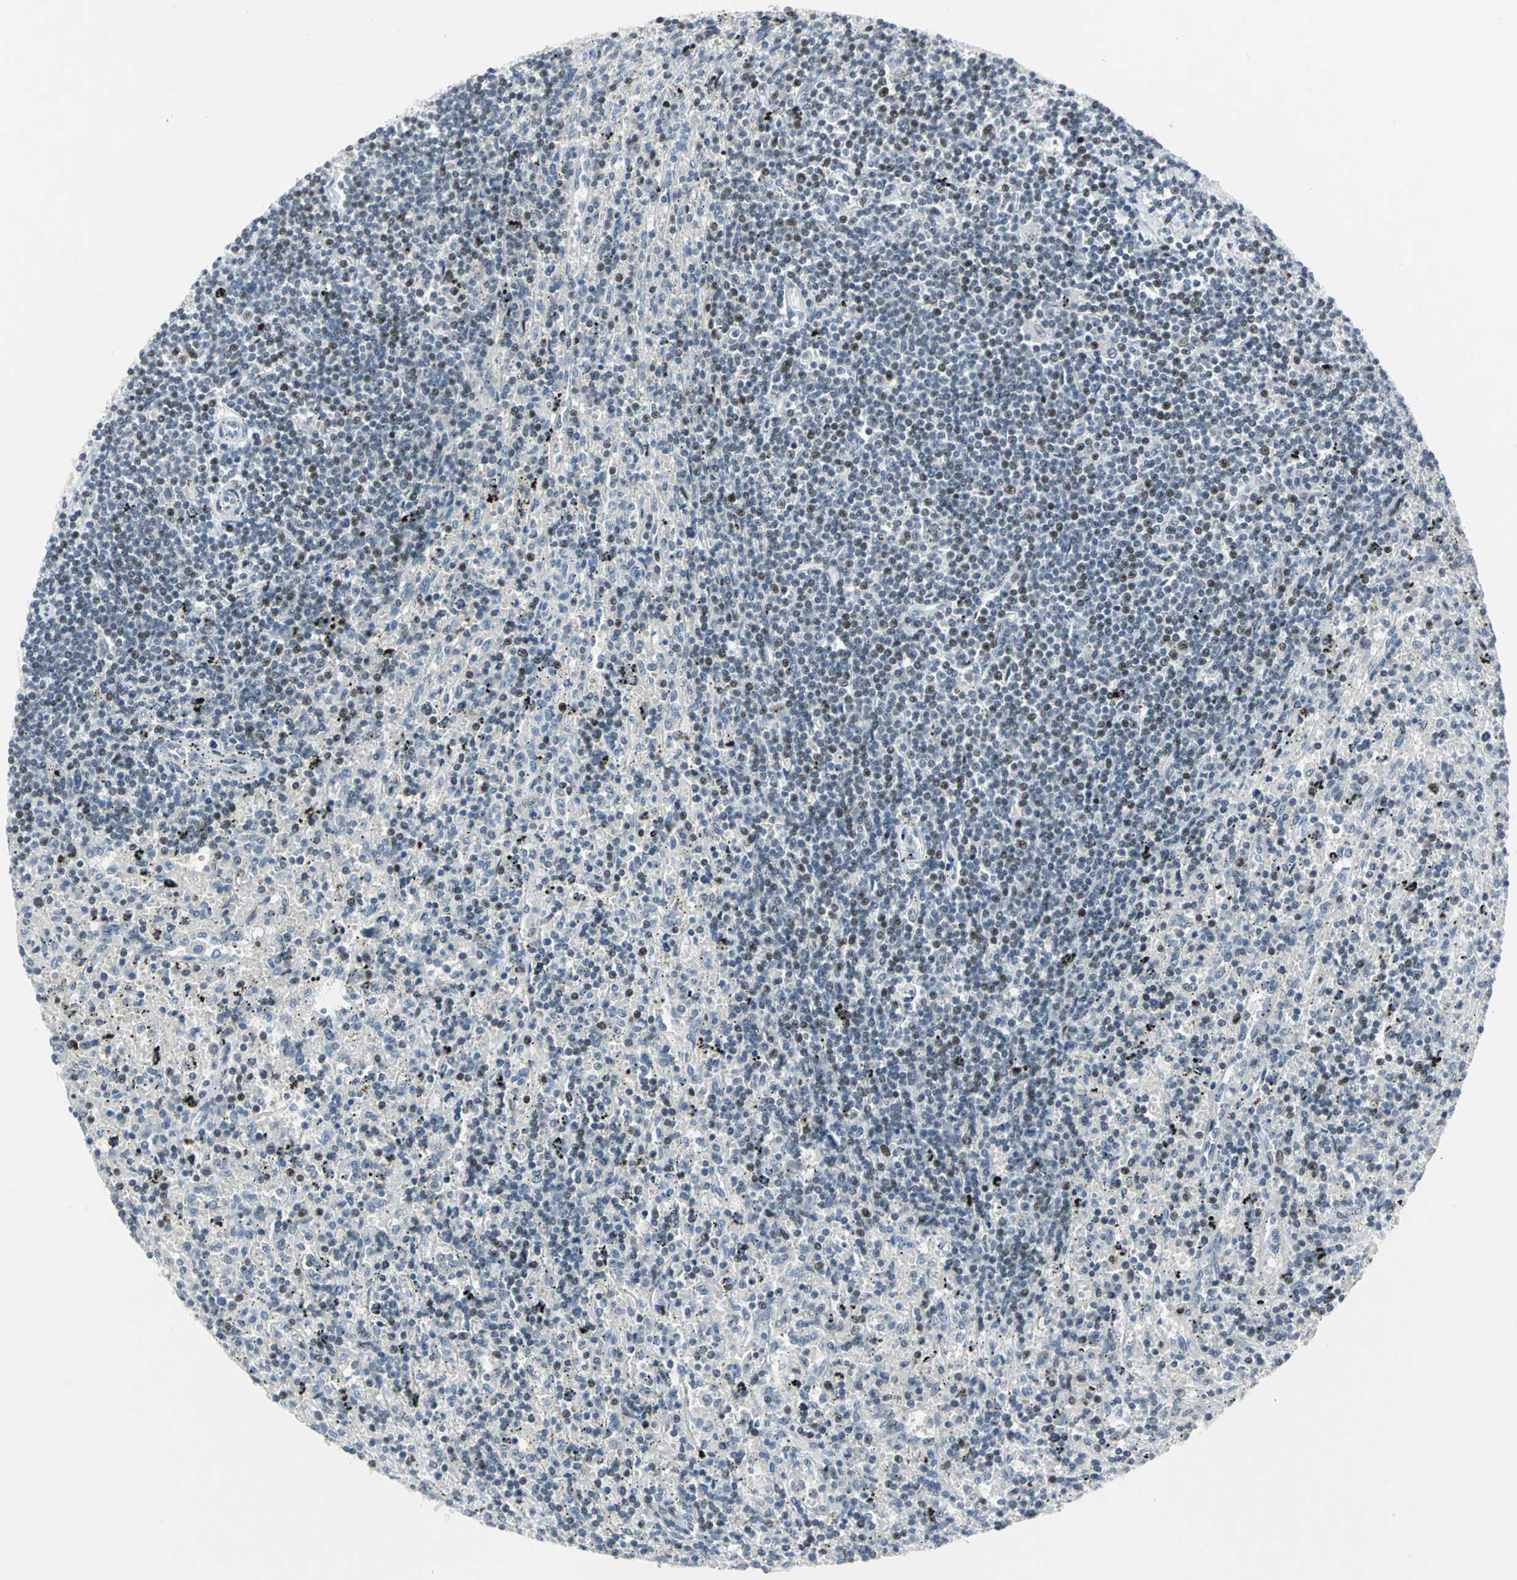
{"staining": {"intensity": "weak", "quantity": "<25%", "location": "nuclear"}, "tissue": "lymphoma", "cell_type": "Tumor cells", "image_type": "cancer", "snomed": [{"axis": "morphology", "description": "Malignant lymphoma, non-Hodgkin's type, Low grade"}, {"axis": "topography", "description": "Spleen"}], "caption": "Immunohistochemistry (IHC) image of lymphoma stained for a protein (brown), which exhibits no staining in tumor cells.", "gene": "RPA1", "patient": {"sex": "male", "age": 76}}